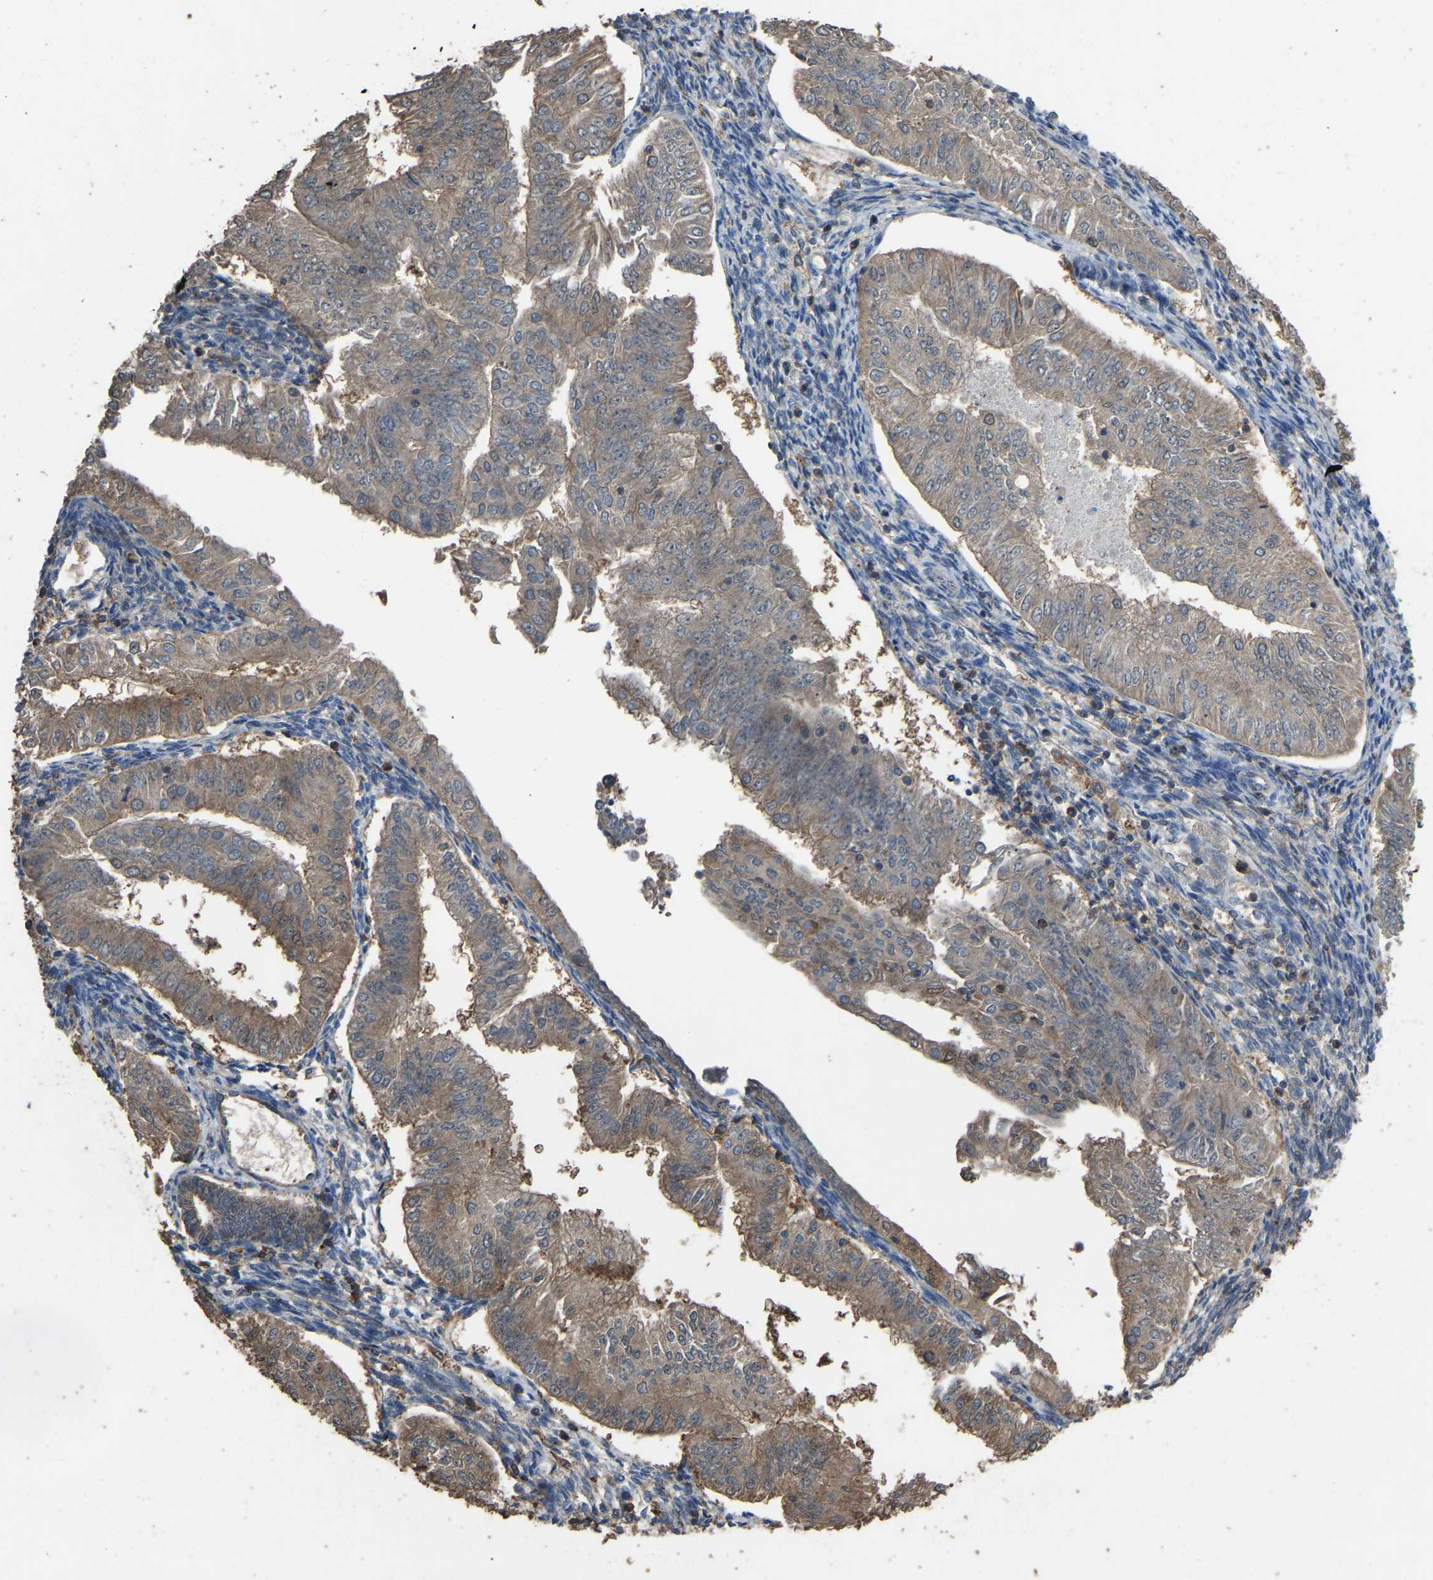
{"staining": {"intensity": "moderate", "quantity": ">75%", "location": "cytoplasmic/membranous"}, "tissue": "endometrial cancer", "cell_type": "Tumor cells", "image_type": "cancer", "snomed": [{"axis": "morphology", "description": "Normal tissue, NOS"}, {"axis": "morphology", "description": "Adenocarcinoma, NOS"}, {"axis": "topography", "description": "Endometrium"}], "caption": "Protein staining by IHC shows moderate cytoplasmic/membranous staining in approximately >75% of tumor cells in adenocarcinoma (endometrial).", "gene": "FHIT", "patient": {"sex": "female", "age": 53}}